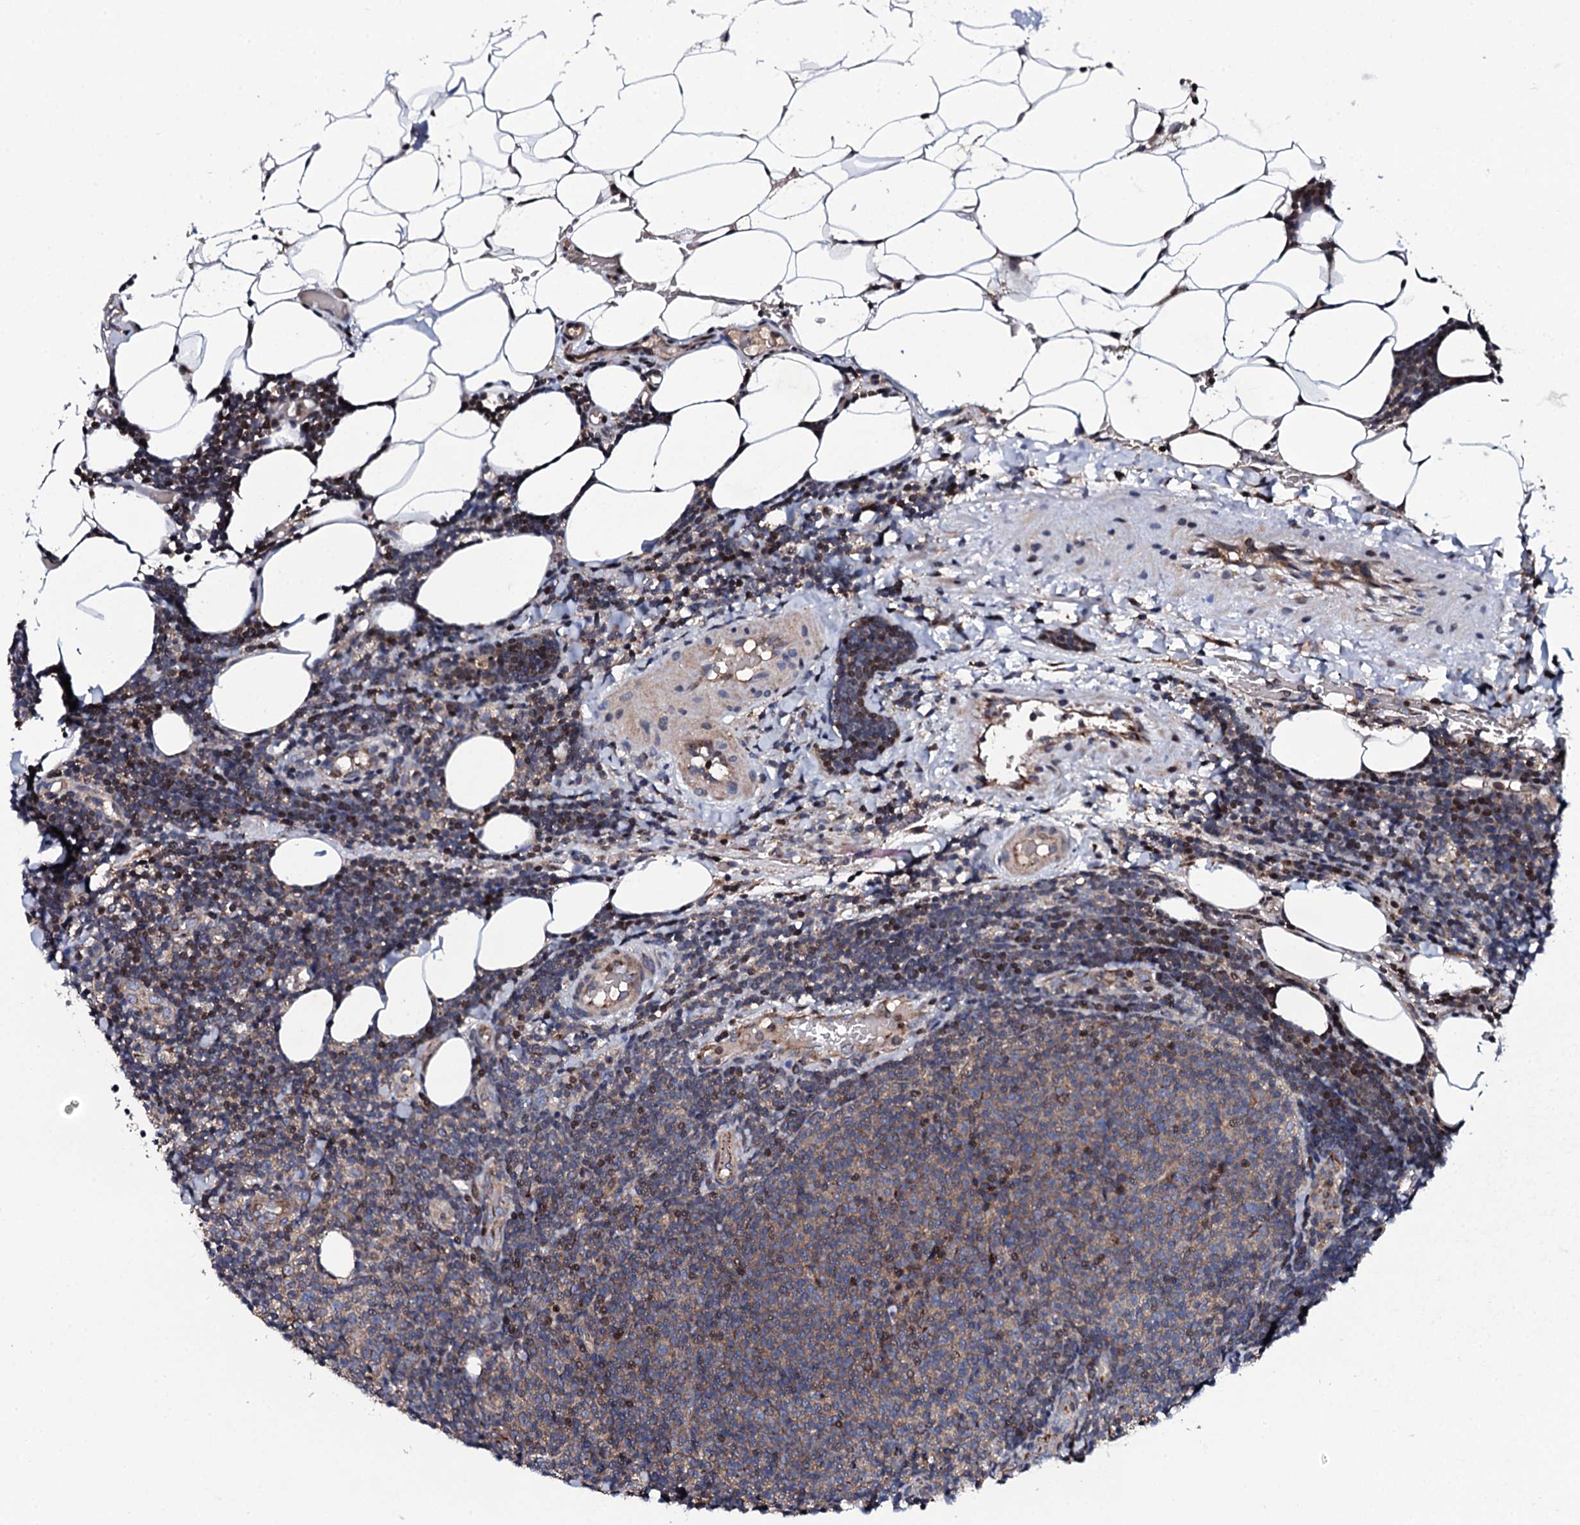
{"staining": {"intensity": "weak", "quantity": "<25%", "location": "cytoplasmic/membranous"}, "tissue": "lymphoma", "cell_type": "Tumor cells", "image_type": "cancer", "snomed": [{"axis": "morphology", "description": "Malignant lymphoma, non-Hodgkin's type, Low grade"}, {"axis": "topography", "description": "Lymph node"}], "caption": "Human low-grade malignant lymphoma, non-Hodgkin's type stained for a protein using immunohistochemistry (IHC) displays no staining in tumor cells.", "gene": "PLET1", "patient": {"sex": "male", "age": 66}}